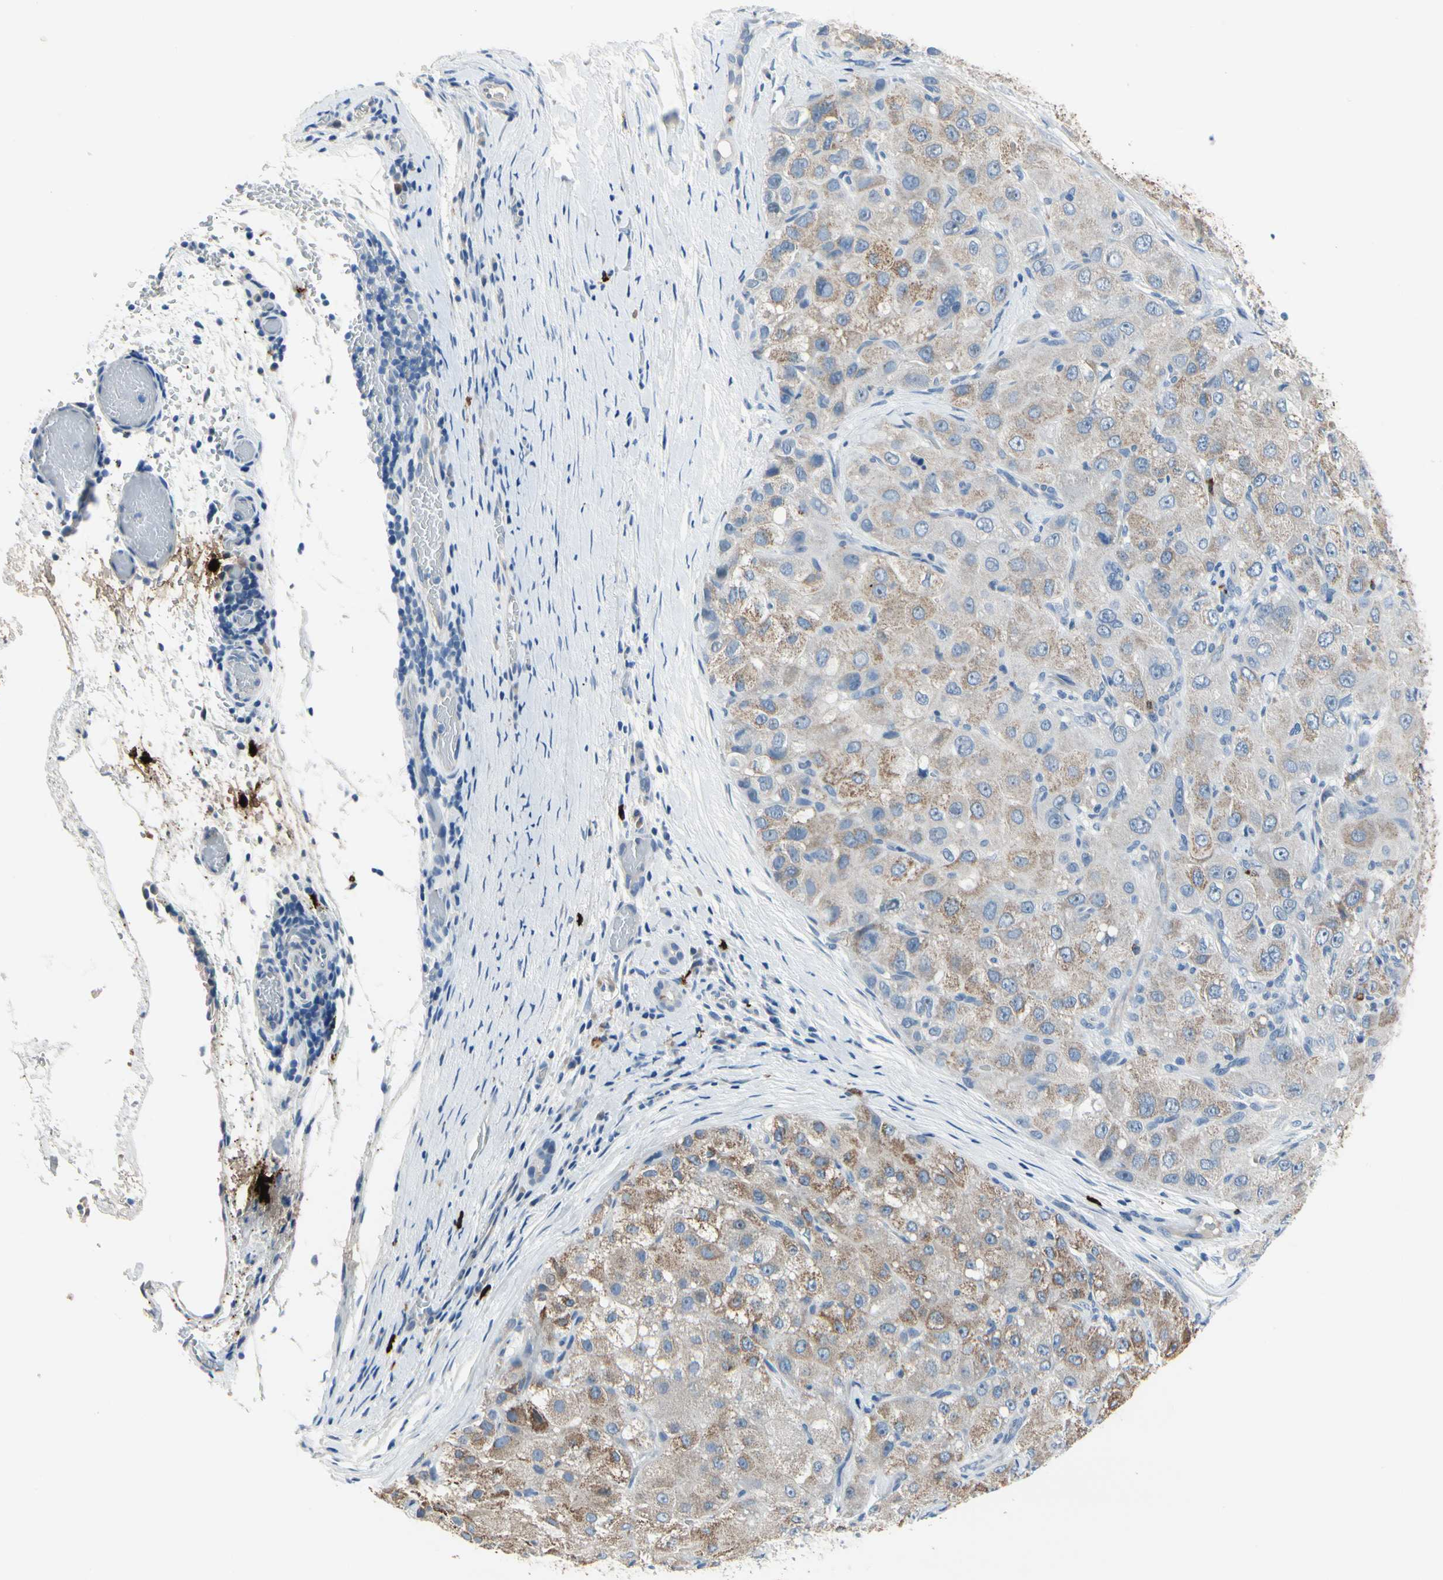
{"staining": {"intensity": "moderate", "quantity": "25%-75%", "location": "cytoplasmic/membranous"}, "tissue": "liver cancer", "cell_type": "Tumor cells", "image_type": "cancer", "snomed": [{"axis": "morphology", "description": "Carcinoma, Hepatocellular, NOS"}, {"axis": "topography", "description": "Liver"}], "caption": "This is an image of IHC staining of hepatocellular carcinoma (liver), which shows moderate expression in the cytoplasmic/membranous of tumor cells.", "gene": "CPA3", "patient": {"sex": "male", "age": 80}}